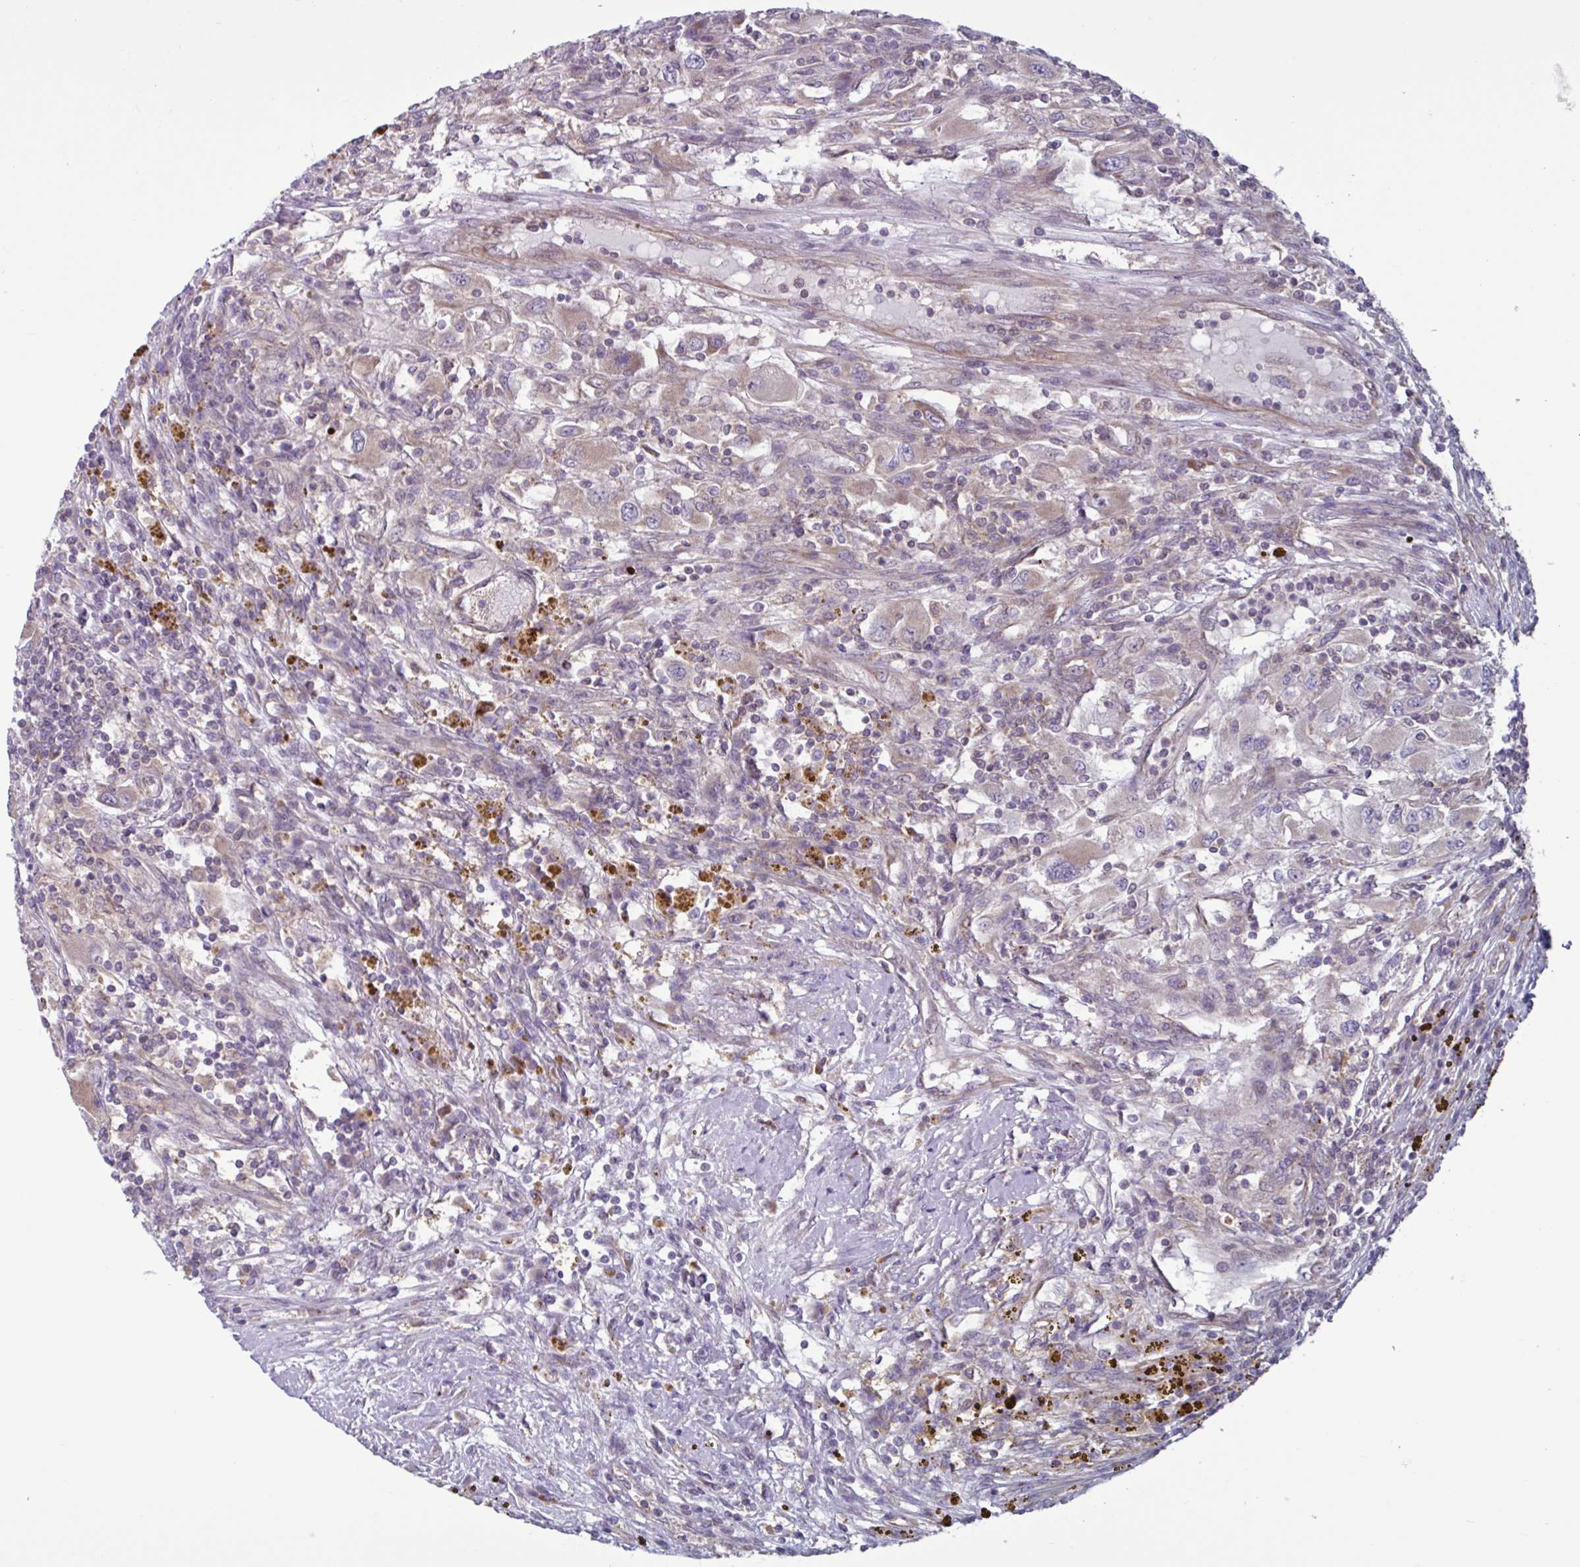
{"staining": {"intensity": "moderate", "quantity": "<25%", "location": "cytoplasmic/membranous"}, "tissue": "renal cancer", "cell_type": "Tumor cells", "image_type": "cancer", "snomed": [{"axis": "morphology", "description": "Adenocarcinoma, NOS"}, {"axis": "topography", "description": "Kidney"}], "caption": "This is an image of immunohistochemistry (IHC) staining of renal cancer (adenocarcinoma), which shows moderate expression in the cytoplasmic/membranous of tumor cells.", "gene": "GLTP", "patient": {"sex": "female", "age": 67}}